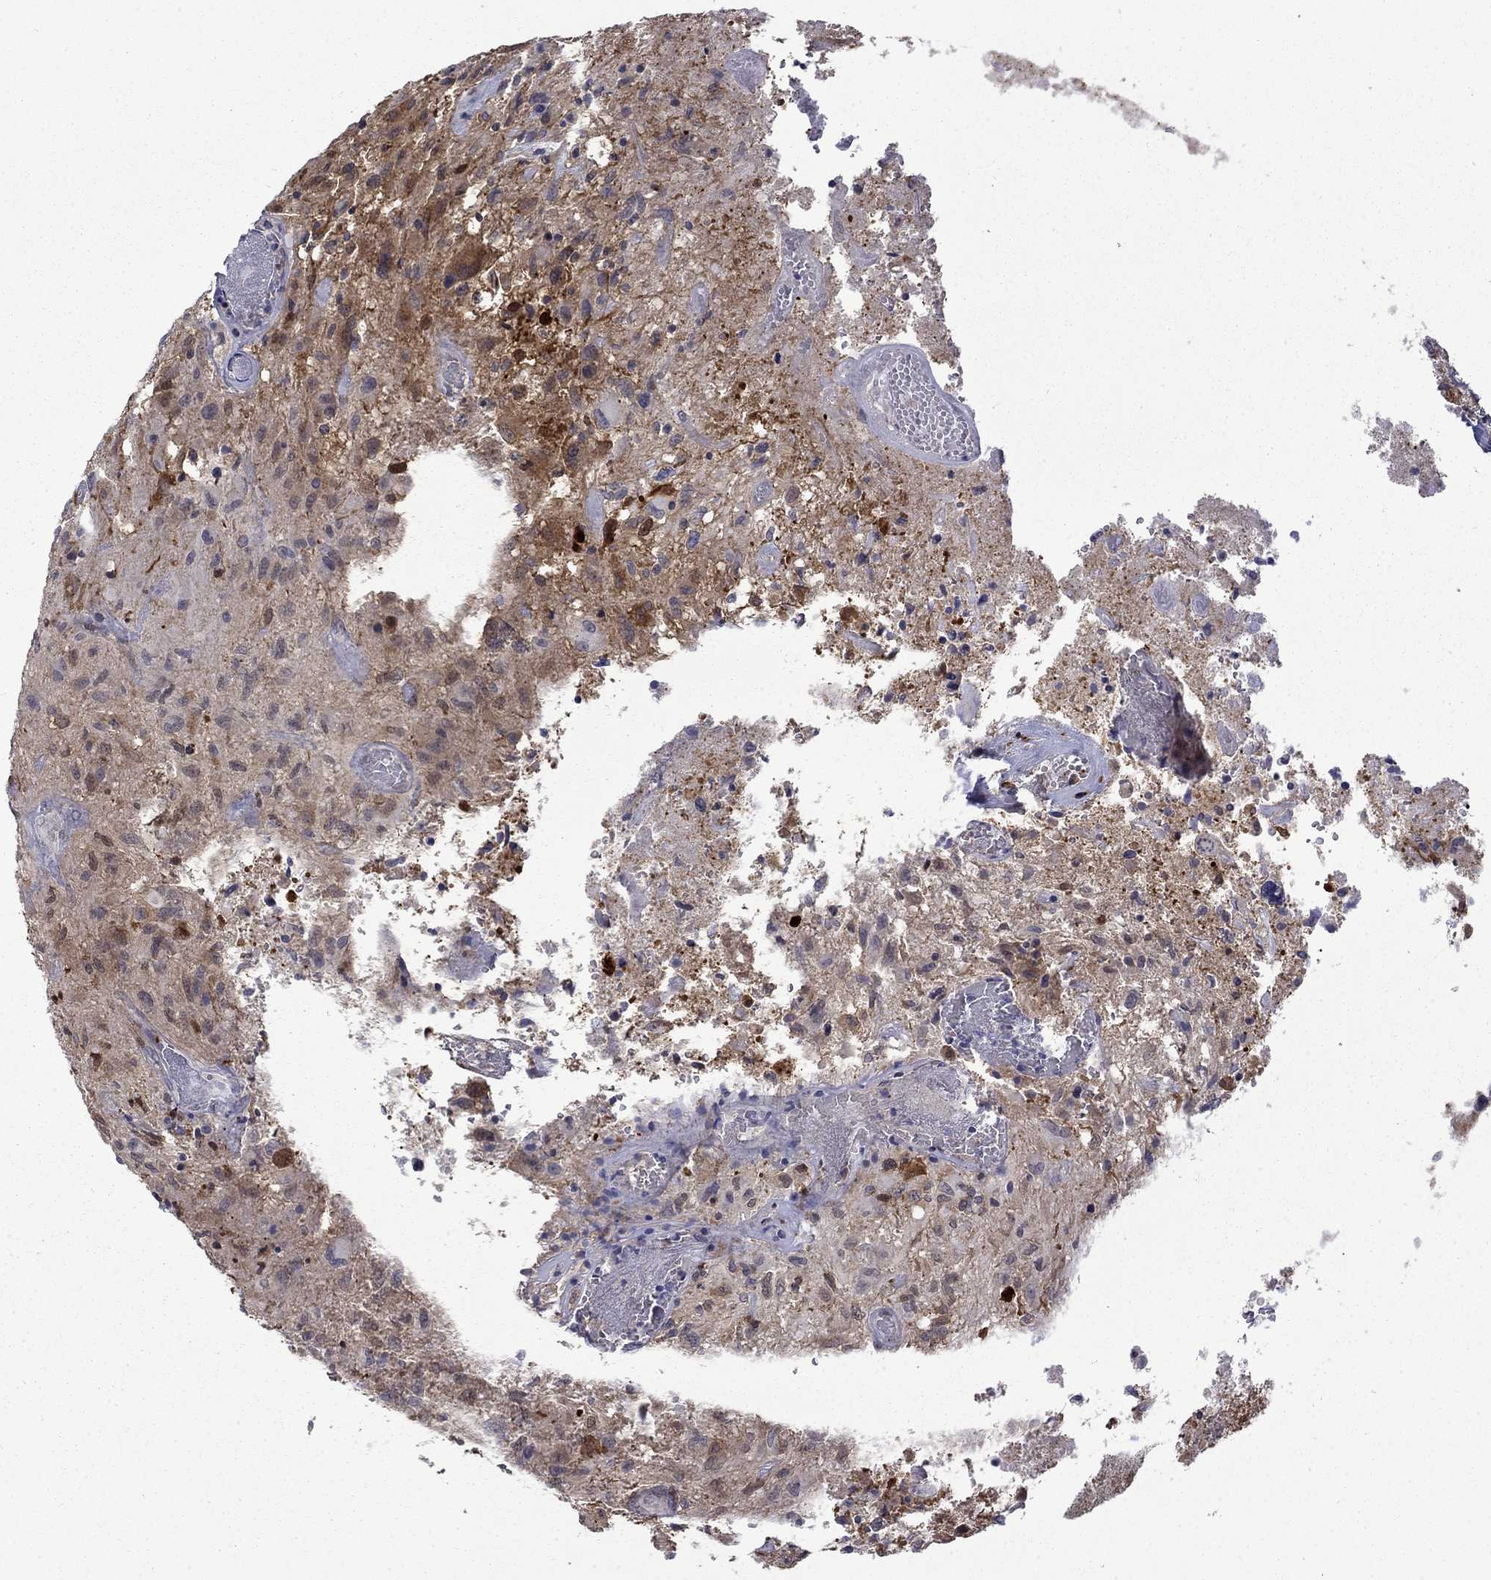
{"staining": {"intensity": "strong", "quantity": "<25%", "location": "cytoplasmic/membranous"}, "tissue": "glioma", "cell_type": "Tumor cells", "image_type": "cancer", "snomed": [{"axis": "morphology", "description": "Glioma, malignant, NOS"}, {"axis": "morphology", "description": "Glioma, malignant, High grade"}, {"axis": "topography", "description": "Brain"}], "caption": "Protein staining of malignant glioma (high-grade) tissue demonstrates strong cytoplasmic/membranous expression in about <25% of tumor cells.", "gene": "PCBP3", "patient": {"sex": "female", "age": 71}}